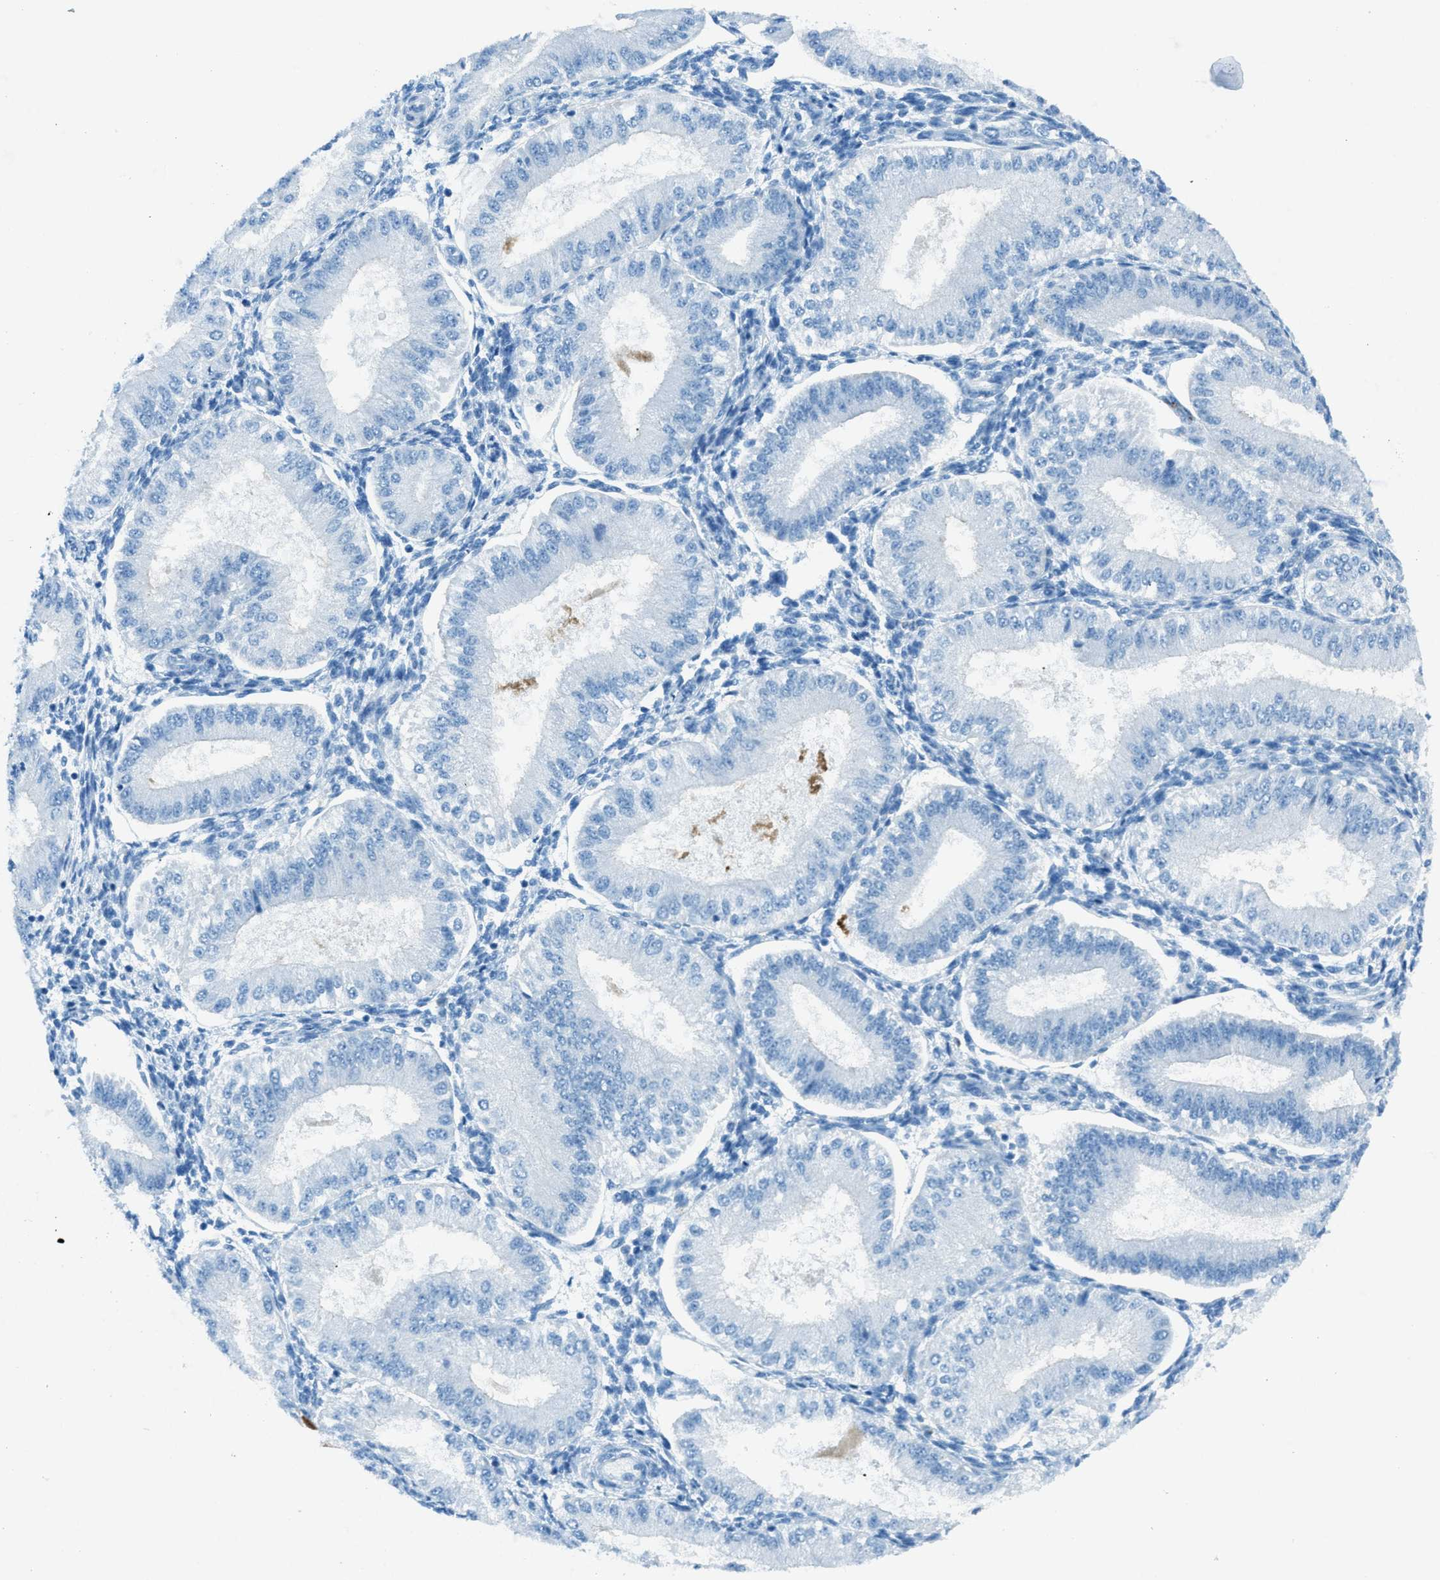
{"staining": {"intensity": "negative", "quantity": "none", "location": "none"}, "tissue": "endometrium", "cell_type": "Cells in endometrial stroma", "image_type": "normal", "snomed": [{"axis": "morphology", "description": "Normal tissue, NOS"}, {"axis": "topography", "description": "Endometrium"}], "caption": "Histopathology image shows no significant protein positivity in cells in endometrial stroma of unremarkable endometrium. (Brightfield microscopy of DAB immunohistochemistry (IHC) at high magnification).", "gene": "C21orf62", "patient": {"sex": "female", "age": 39}}